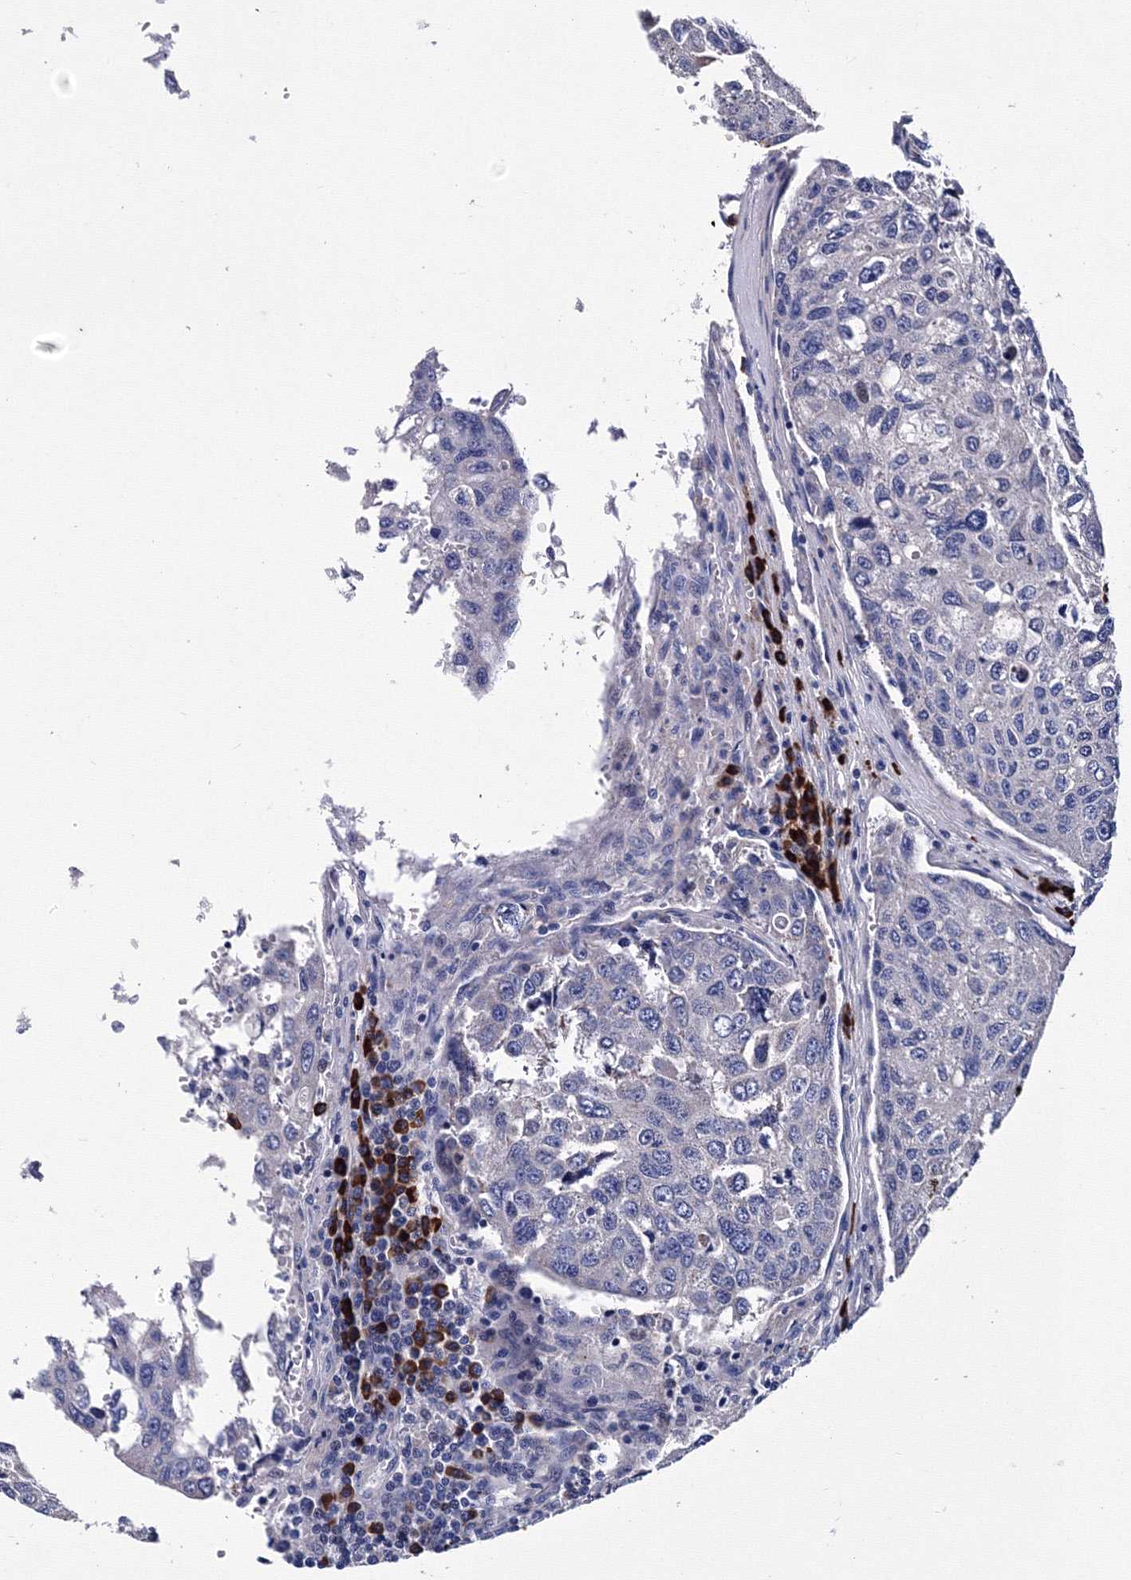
{"staining": {"intensity": "negative", "quantity": "none", "location": "none"}, "tissue": "urothelial cancer", "cell_type": "Tumor cells", "image_type": "cancer", "snomed": [{"axis": "morphology", "description": "Urothelial carcinoma, High grade"}, {"axis": "topography", "description": "Lymph node"}, {"axis": "topography", "description": "Urinary bladder"}], "caption": "Tumor cells are negative for brown protein staining in urothelial carcinoma (high-grade).", "gene": "TRPM2", "patient": {"sex": "male", "age": 51}}